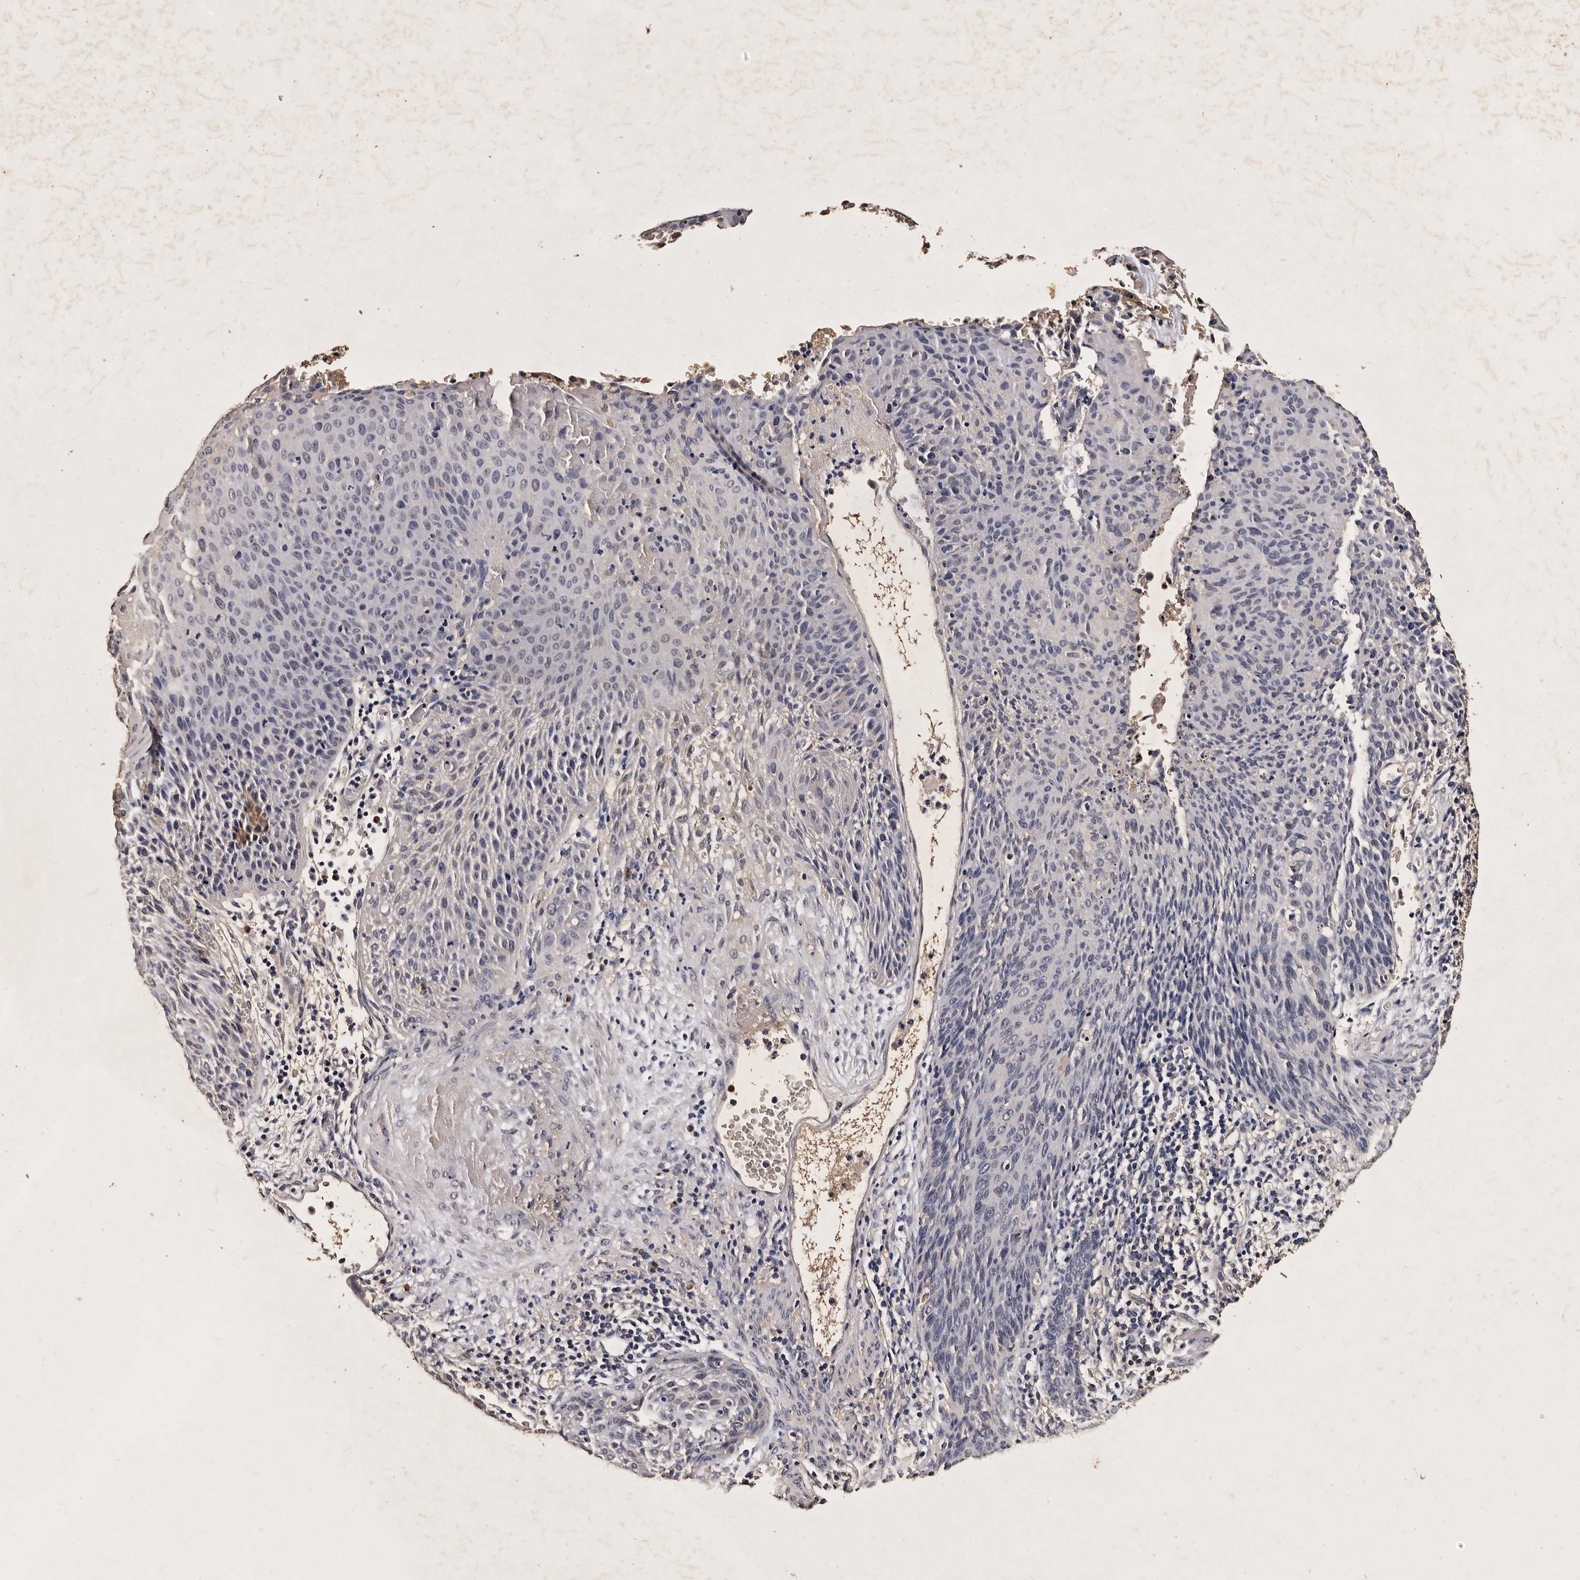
{"staining": {"intensity": "negative", "quantity": "none", "location": "none"}, "tissue": "cervical cancer", "cell_type": "Tumor cells", "image_type": "cancer", "snomed": [{"axis": "morphology", "description": "Squamous cell carcinoma, NOS"}, {"axis": "topography", "description": "Cervix"}], "caption": "Tumor cells are negative for protein expression in human cervical squamous cell carcinoma.", "gene": "PARS2", "patient": {"sex": "female", "age": 55}}